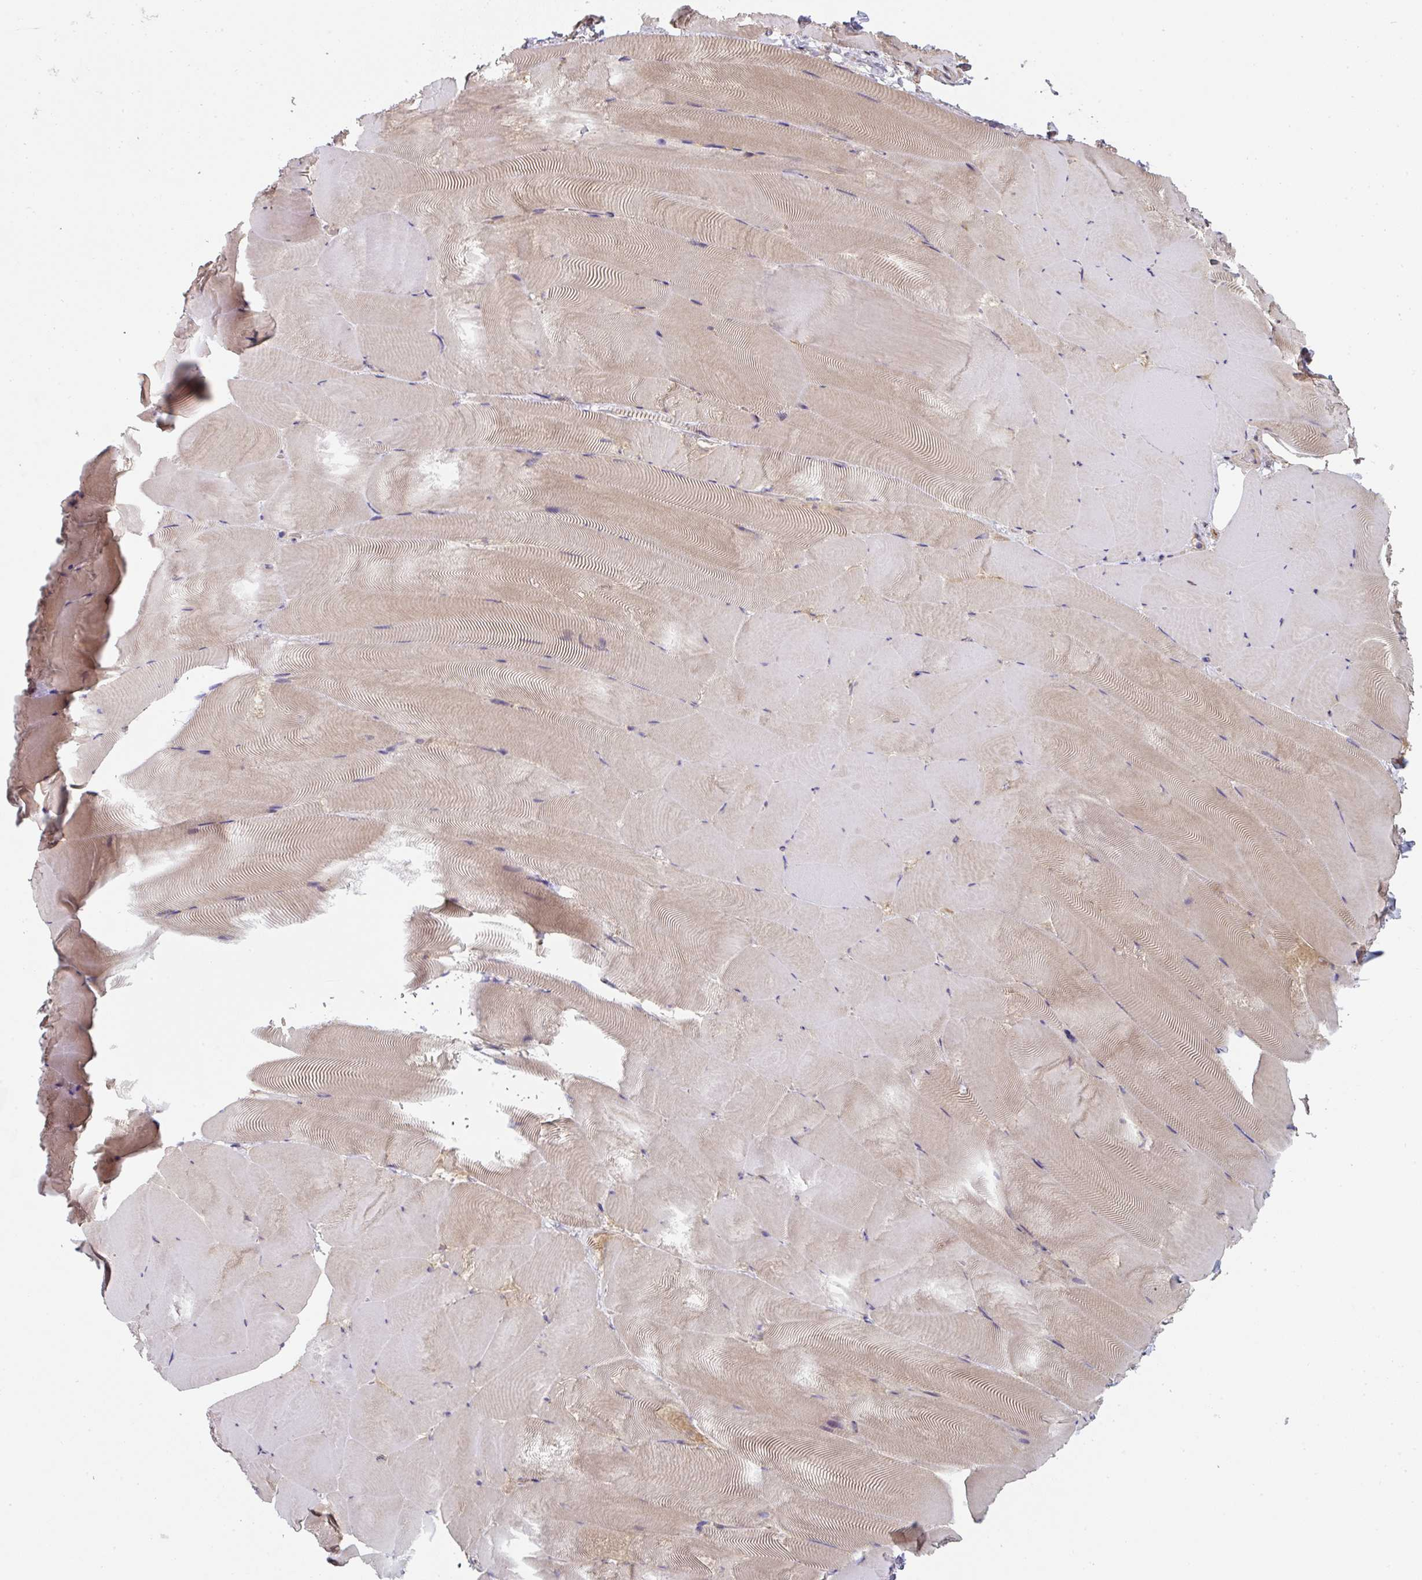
{"staining": {"intensity": "weak", "quantity": "25%-75%", "location": "cytoplasmic/membranous"}, "tissue": "skeletal muscle", "cell_type": "Myocytes", "image_type": "normal", "snomed": [{"axis": "morphology", "description": "Normal tissue, NOS"}, {"axis": "topography", "description": "Skeletal muscle"}], "caption": "Immunohistochemistry (IHC) histopathology image of unremarkable skeletal muscle: skeletal muscle stained using IHC shows low levels of weak protein expression localized specifically in the cytoplasmic/membranous of myocytes, appearing as a cytoplasmic/membranous brown color.", "gene": "ST13", "patient": {"sex": "female", "age": 64}}